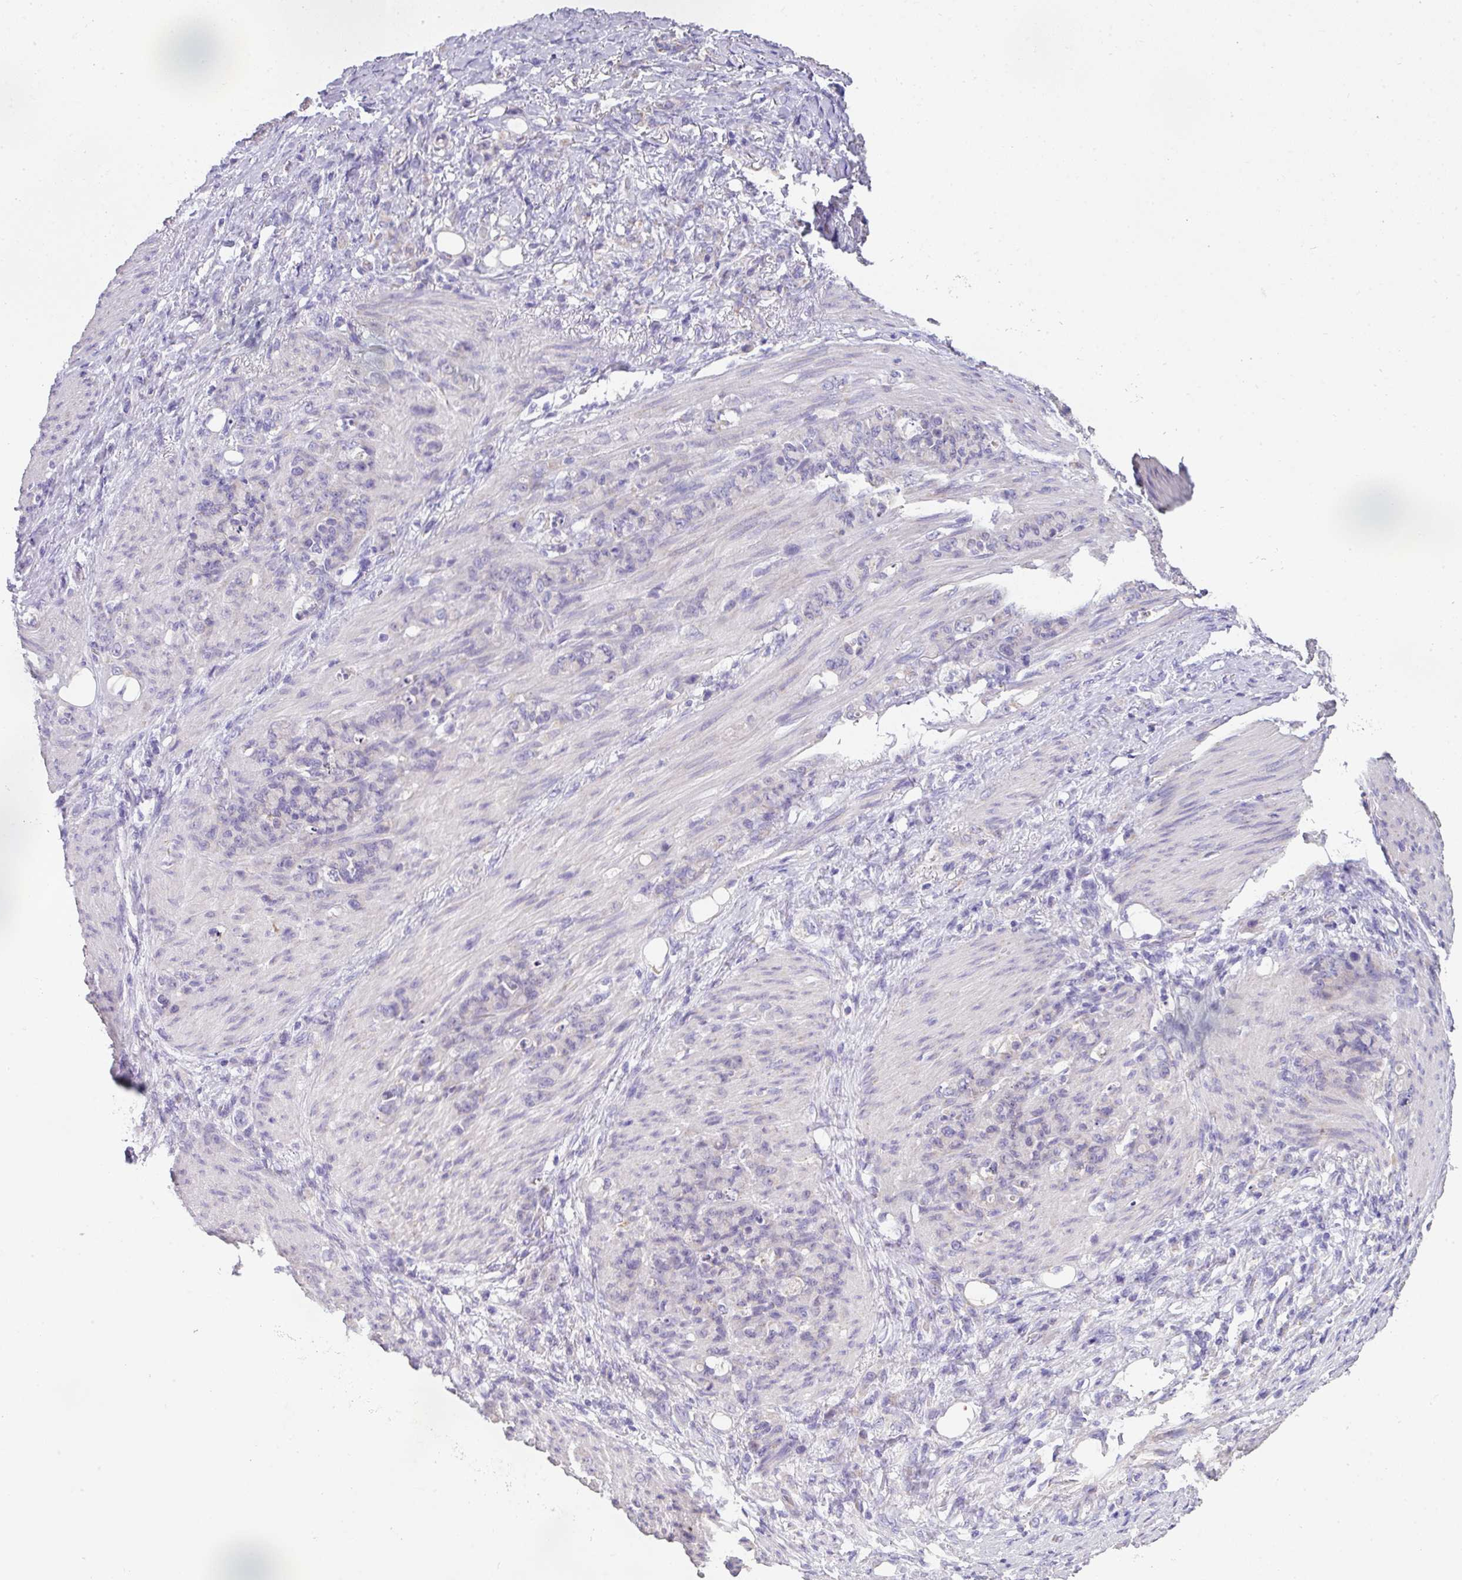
{"staining": {"intensity": "negative", "quantity": "none", "location": "none"}, "tissue": "stomach cancer", "cell_type": "Tumor cells", "image_type": "cancer", "snomed": [{"axis": "morphology", "description": "Adenocarcinoma, NOS"}, {"axis": "topography", "description": "Stomach"}], "caption": "Immunohistochemistry (IHC) photomicrograph of neoplastic tissue: human stomach cancer (adenocarcinoma) stained with DAB (3,3'-diaminobenzidine) reveals no significant protein positivity in tumor cells.", "gene": "PALS2", "patient": {"sex": "female", "age": 79}}